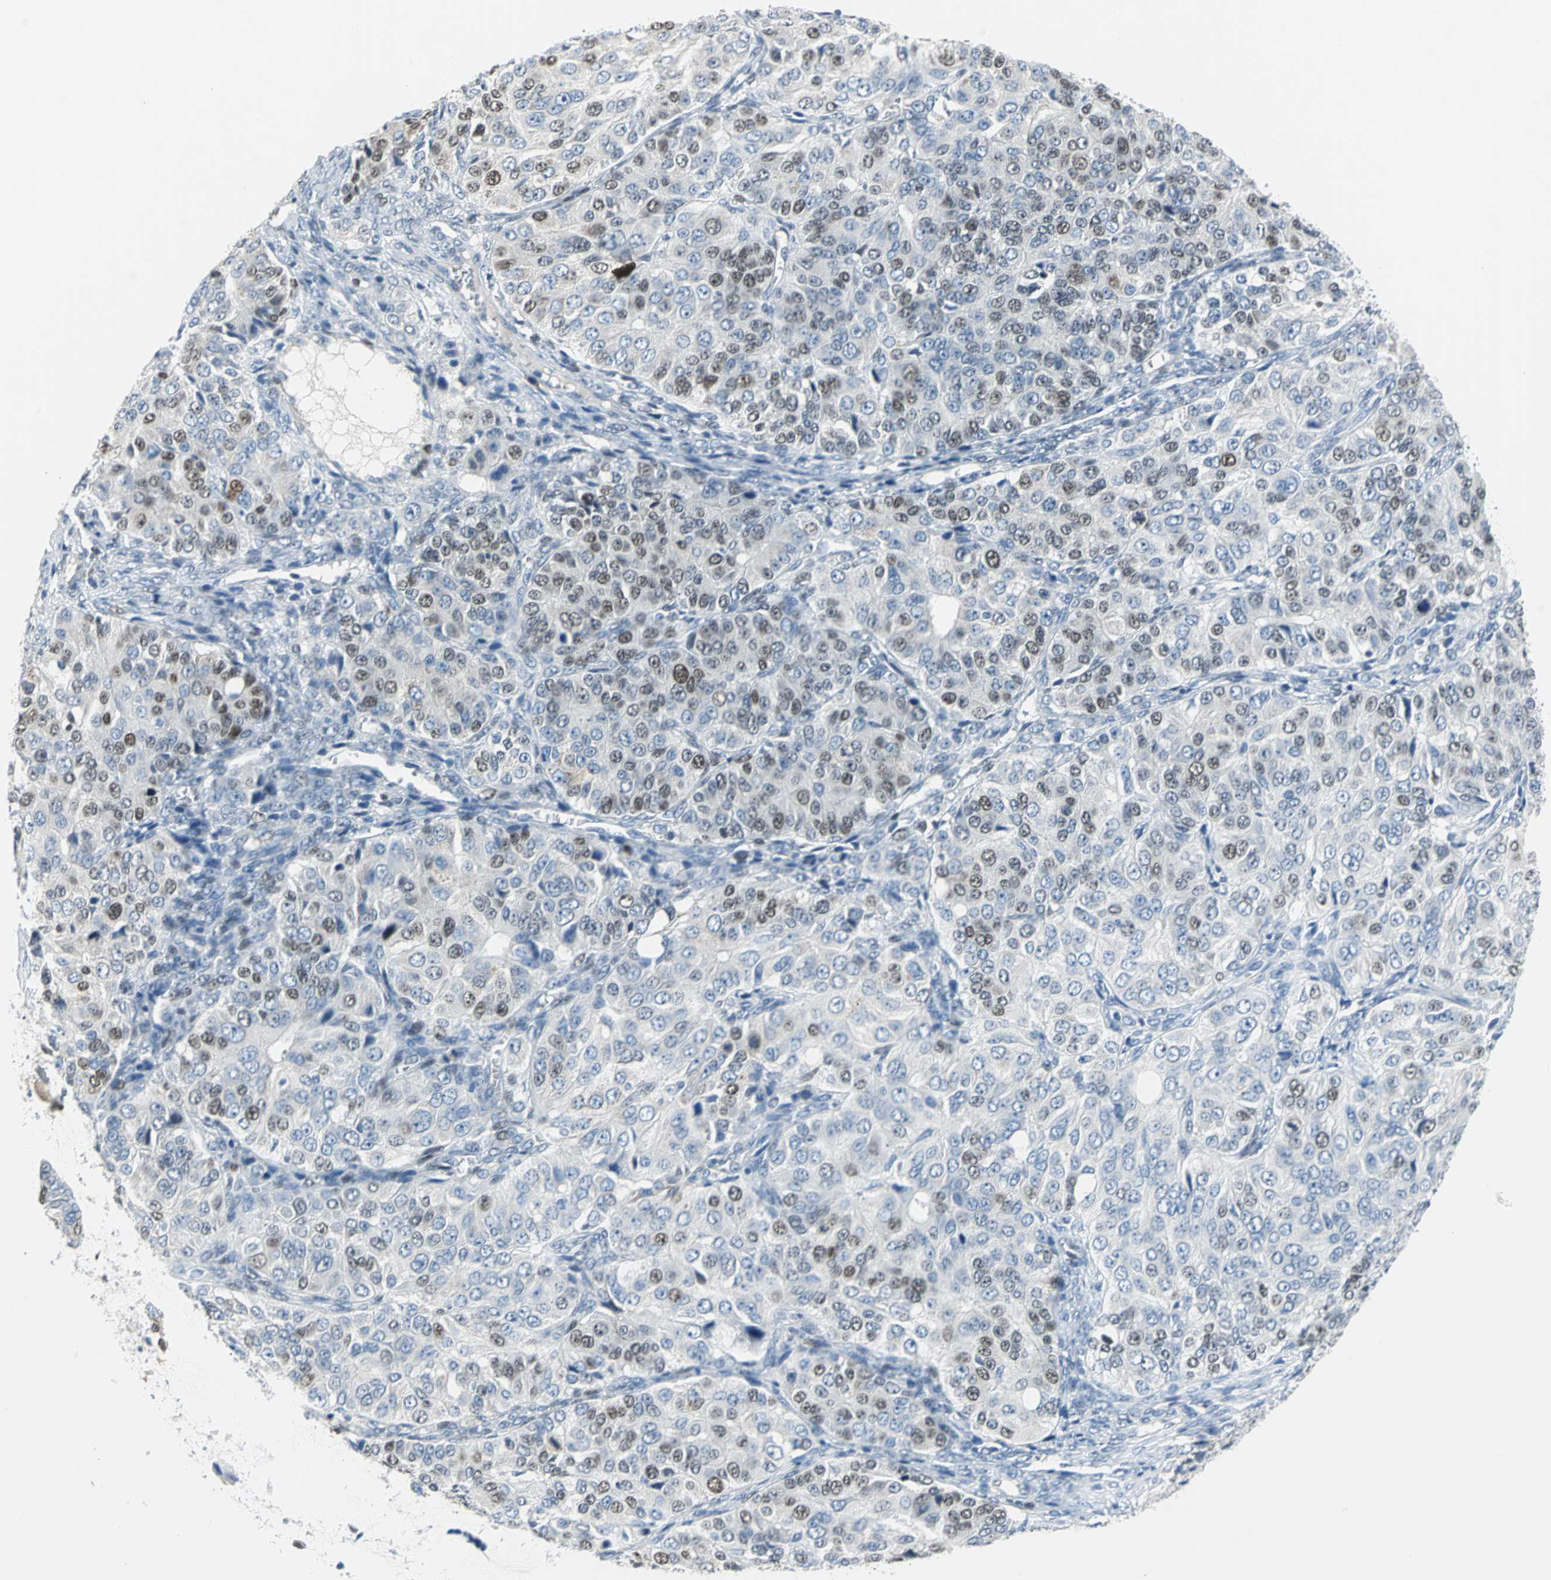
{"staining": {"intensity": "moderate", "quantity": "25%-75%", "location": "nuclear"}, "tissue": "ovarian cancer", "cell_type": "Tumor cells", "image_type": "cancer", "snomed": [{"axis": "morphology", "description": "Carcinoma, endometroid"}, {"axis": "topography", "description": "Ovary"}], "caption": "Protein expression analysis of human endometroid carcinoma (ovarian) reveals moderate nuclear staining in approximately 25%-75% of tumor cells.", "gene": "MCM3", "patient": {"sex": "female", "age": 51}}